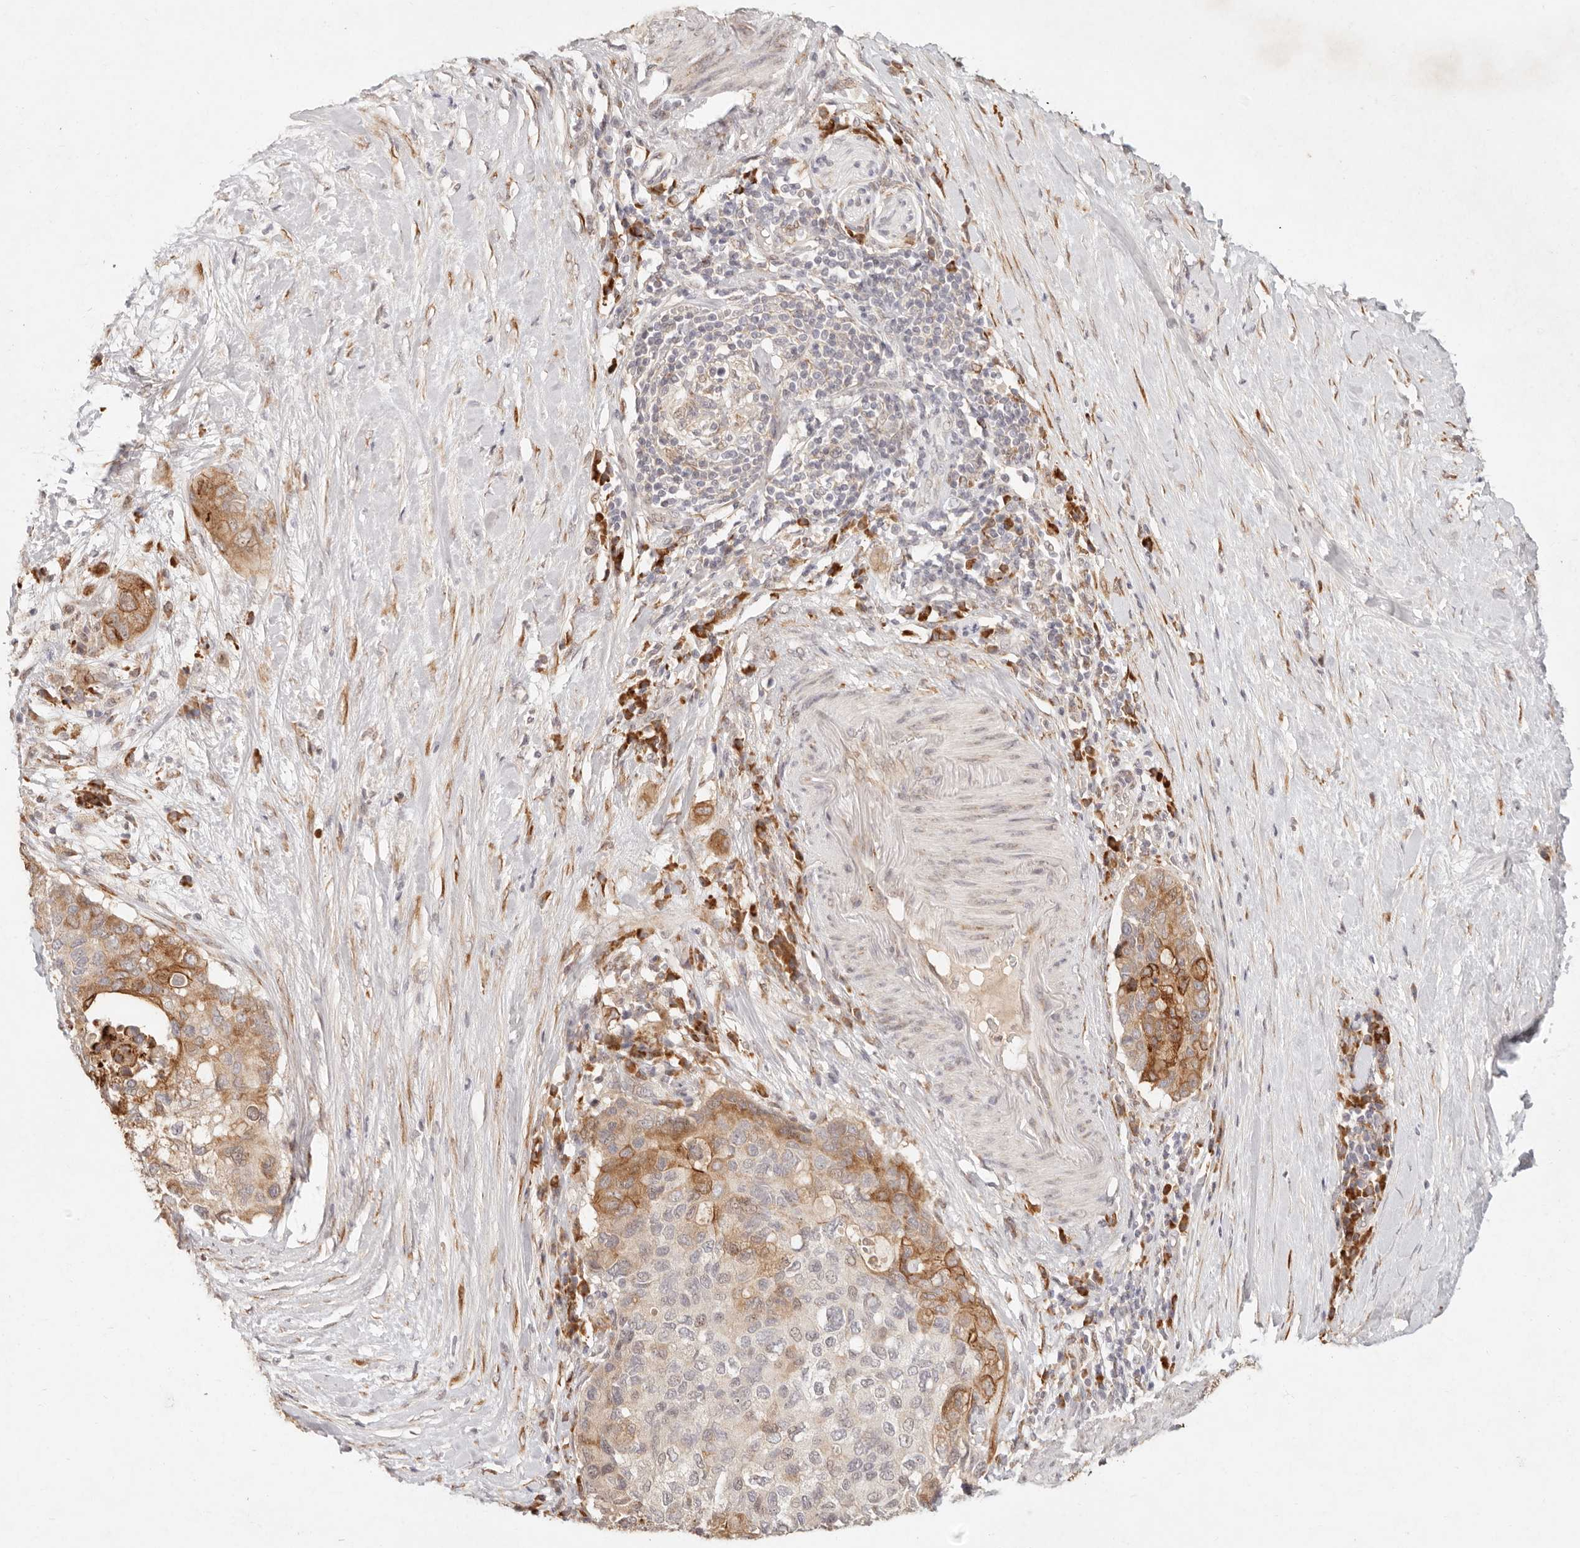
{"staining": {"intensity": "strong", "quantity": "25%-75%", "location": "cytoplasmic/membranous"}, "tissue": "pancreatic cancer", "cell_type": "Tumor cells", "image_type": "cancer", "snomed": [{"axis": "morphology", "description": "Adenocarcinoma, NOS"}, {"axis": "topography", "description": "Pancreas"}], "caption": "Pancreatic cancer (adenocarcinoma) was stained to show a protein in brown. There is high levels of strong cytoplasmic/membranous positivity in about 25%-75% of tumor cells.", "gene": "C1orf127", "patient": {"sex": "female", "age": 56}}